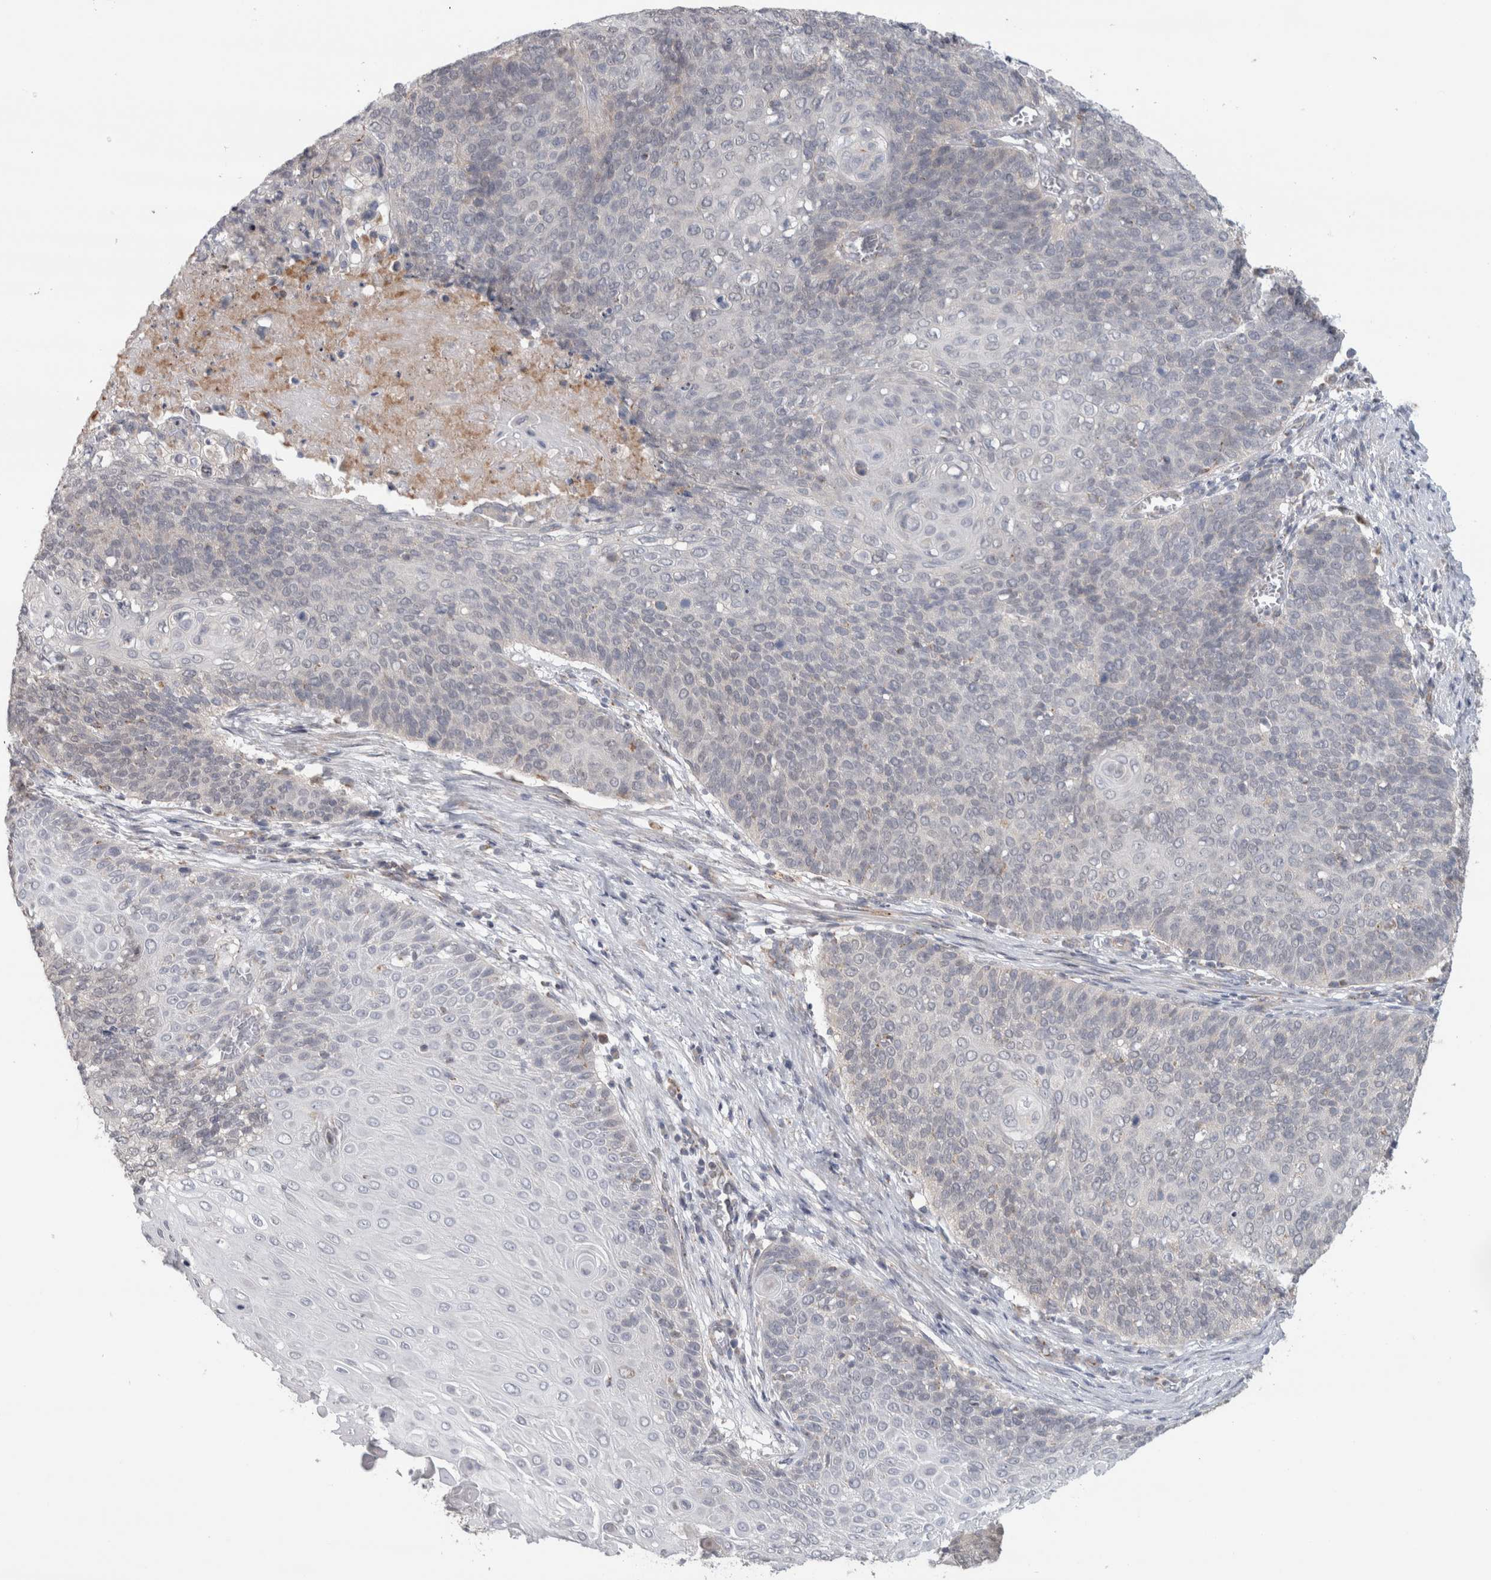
{"staining": {"intensity": "negative", "quantity": "none", "location": "none"}, "tissue": "cervical cancer", "cell_type": "Tumor cells", "image_type": "cancer", "snomed": [{"axis": "morphology", "description": "Squamous cell carcinoma, NOS"}, {"axis": "topography", "description": "Cervix"}], "caption": "High power microscopy photomicrograph of an IHC micrograph of cervical cancer, revealing no significant staining in tumor cells.", "gene": "RAB18", "patient": {"sex": "female", "age": 39}}